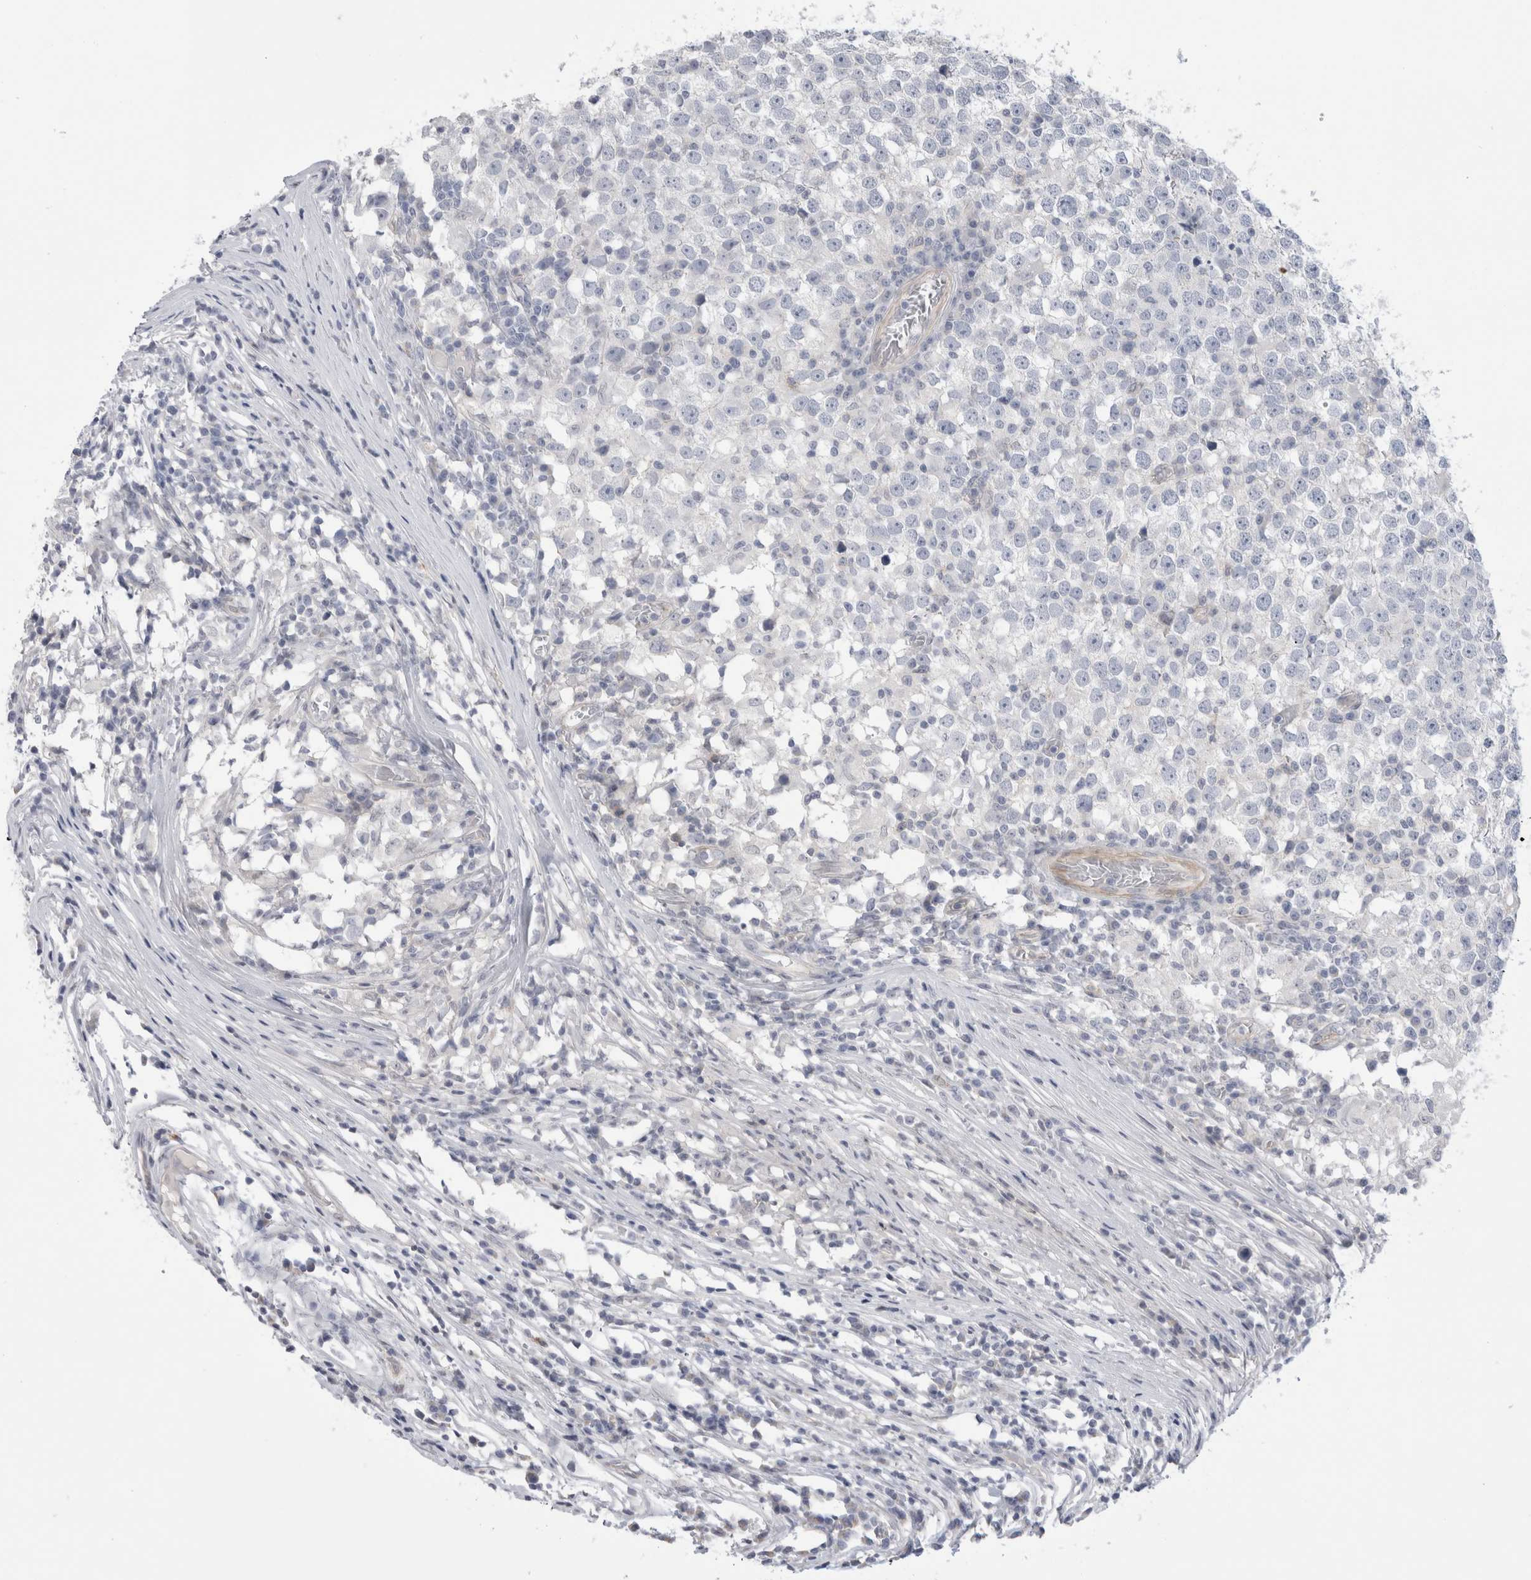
{"staining": {"intensity": "negative", "quantity": "none", "location": "none"}, "tissue": "testis cancer", "cell_type": "Tumor cells", "image_type": "cancer", "snomed": [{"axis": "morphology", "description": "Seminoma, NOS"}, {"axis": "topography", "description": "Testis"}], "caption": "Tumor cells show no significant protein expression in seminoma (testis).", "gene": "VANGL1", "patient": {"sex": "male", "age": 65}}